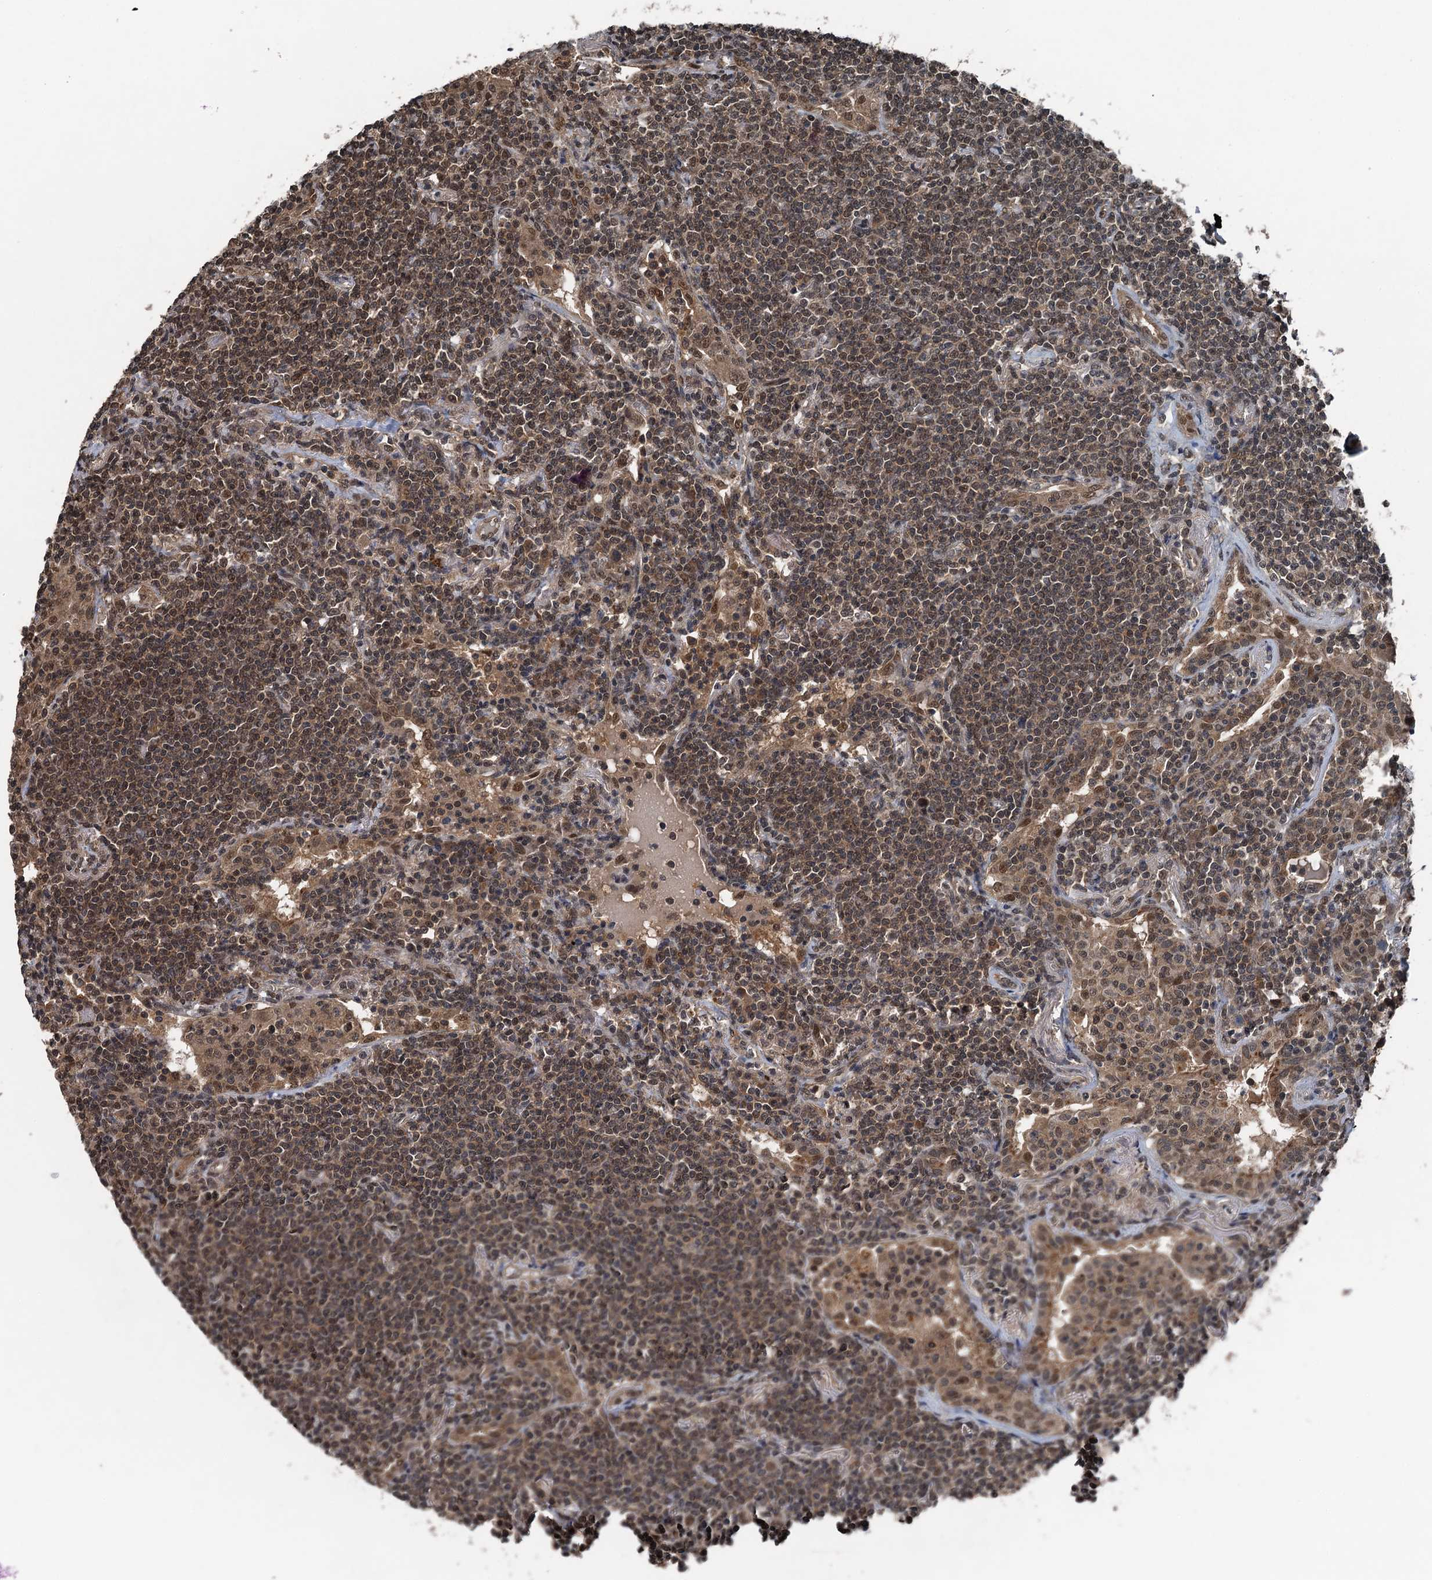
{"staining": {"intensity": "moderate", "quantity": ">75%", "location": "nuclear"}, "tissue": "lymphoma", "cell_type": "Tumor cells", "image_type": "cancer", "snomed": [{"axis": "morphology", "description": "Malignant lymphoma, non-Hodgkin's type, Low grade"}, {"axis": "topography", "description": "Lung"}], "caption": "Malignant lymphoma, non-Hodgkin's type (low-grade) stained for a protein displays moderate nuclear positivity in tumor cells.", "gene": "UBXN6", "patient": {"sex": "female", "age": 71}}